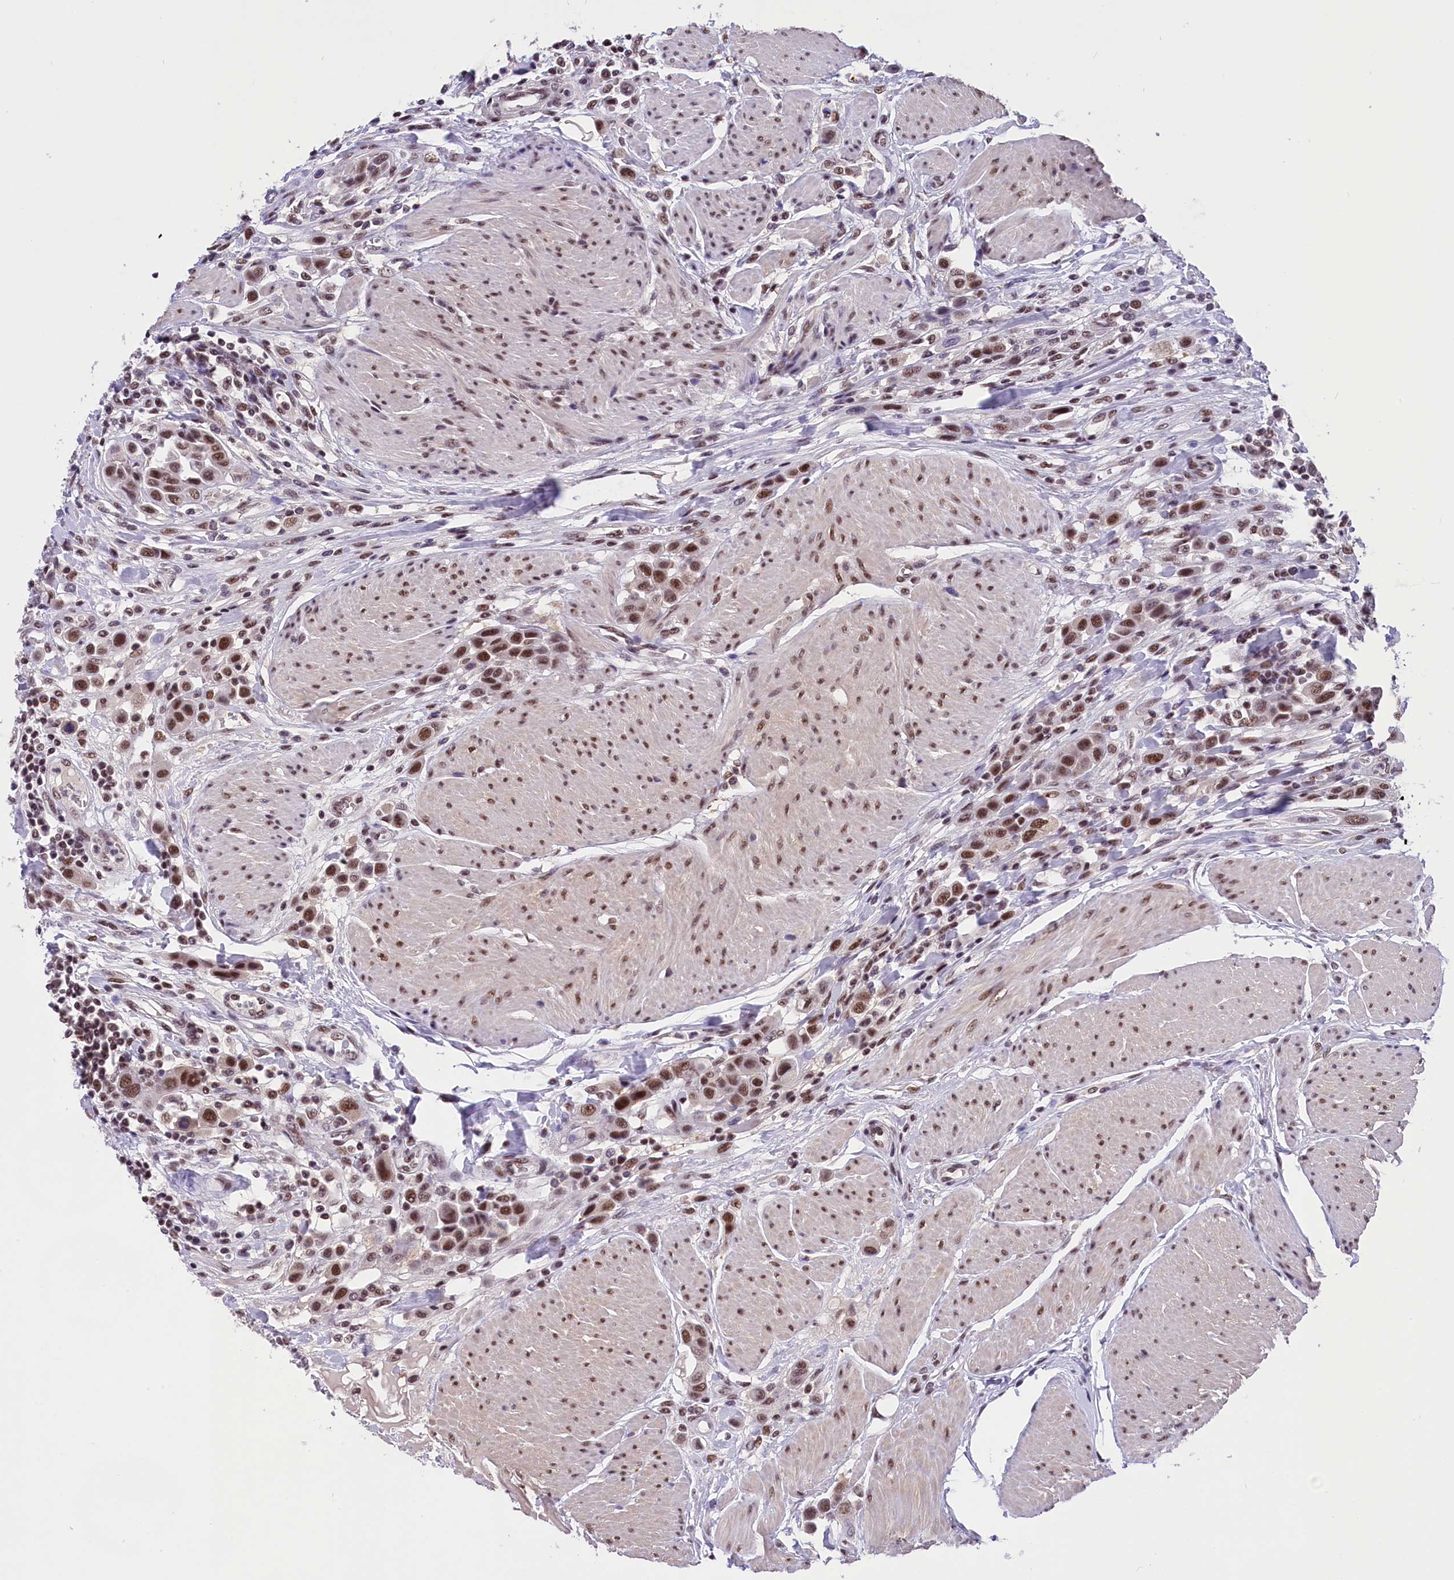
{"staining": {"intensity": "moderate", "quantity": ">75%", "location": "nuclear"}, "tissue": "urothelial cancer", "cell_type": "Tumor cells", "image_type": "cancer", "snomed": [{"axis": "morphology", "description": "Urothelial carcinoma, High grade"}, {"axis": "topography", "description": "Urinary bladder"}], "caption": "Immunohistochemical staining of human urothelial cancer shows moderate nuclear protein positivity in approximately >75% of tumor cells.", "gene": "ZC3H4", "patient": {"sex": "male", "age": 50}}